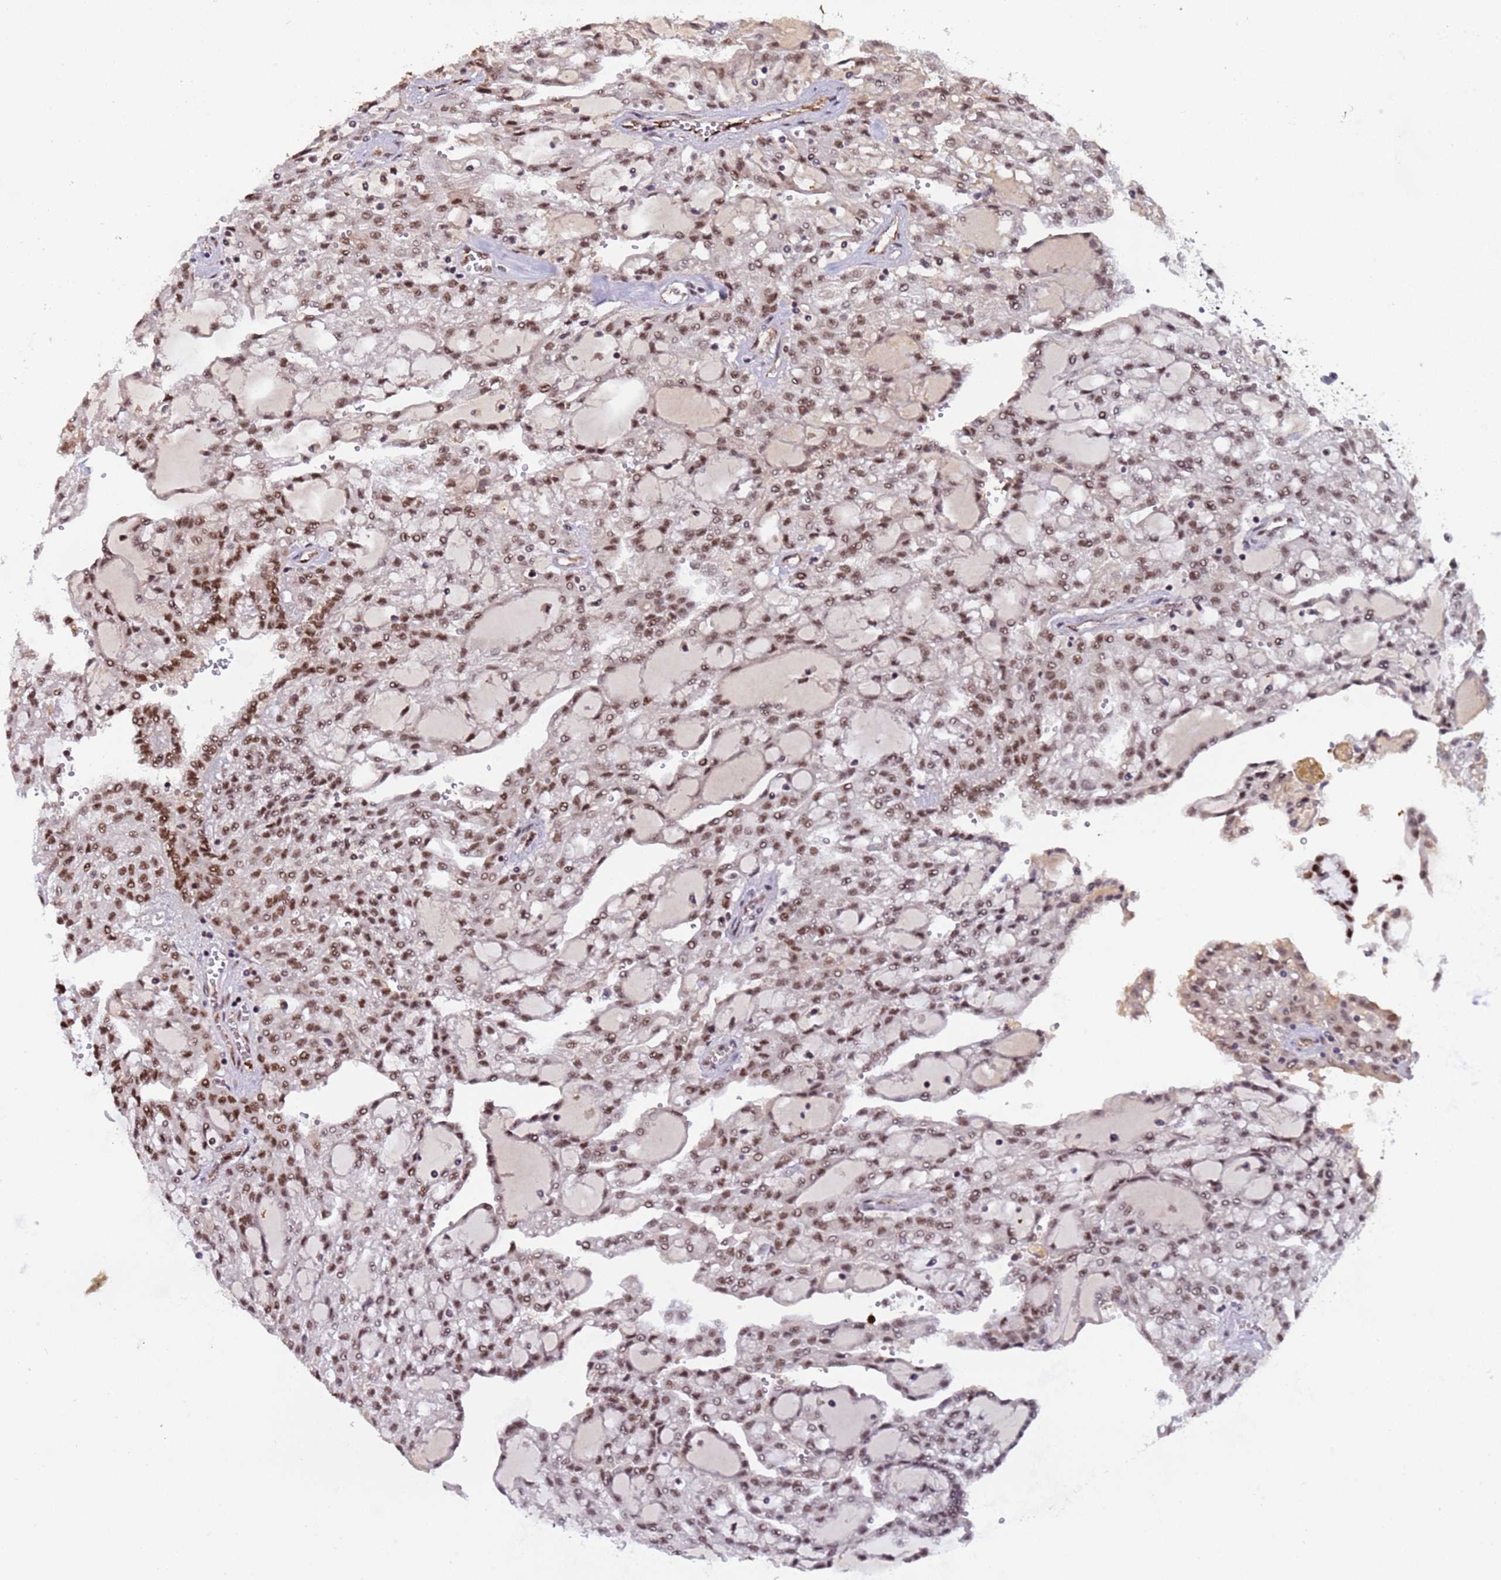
{"staining": {"intensity": "moderate", "quantity": ">75%", "location": "nuclear"}, "tissue": "renal cancer", "cell_type": "Tumor cells", "image_type": "cancer", "snomed": [{"axis": "morphology", "description": "Adenocarcinoma, NOS"}, {"axis": "topography", "description": "Kidney"}], "caption": "Immunohistochemical staining of adenocarcinoma (renal) demonstrates medium levels of moderate nuclear expression in approximately >75% of tumor cells. (DAB (3,3'-diaminobenzidine) IHC, brown staining for protein, blue staining for nuclei).", "gene": "SRRT", "patient": {"sex": "male", "age": 63}}